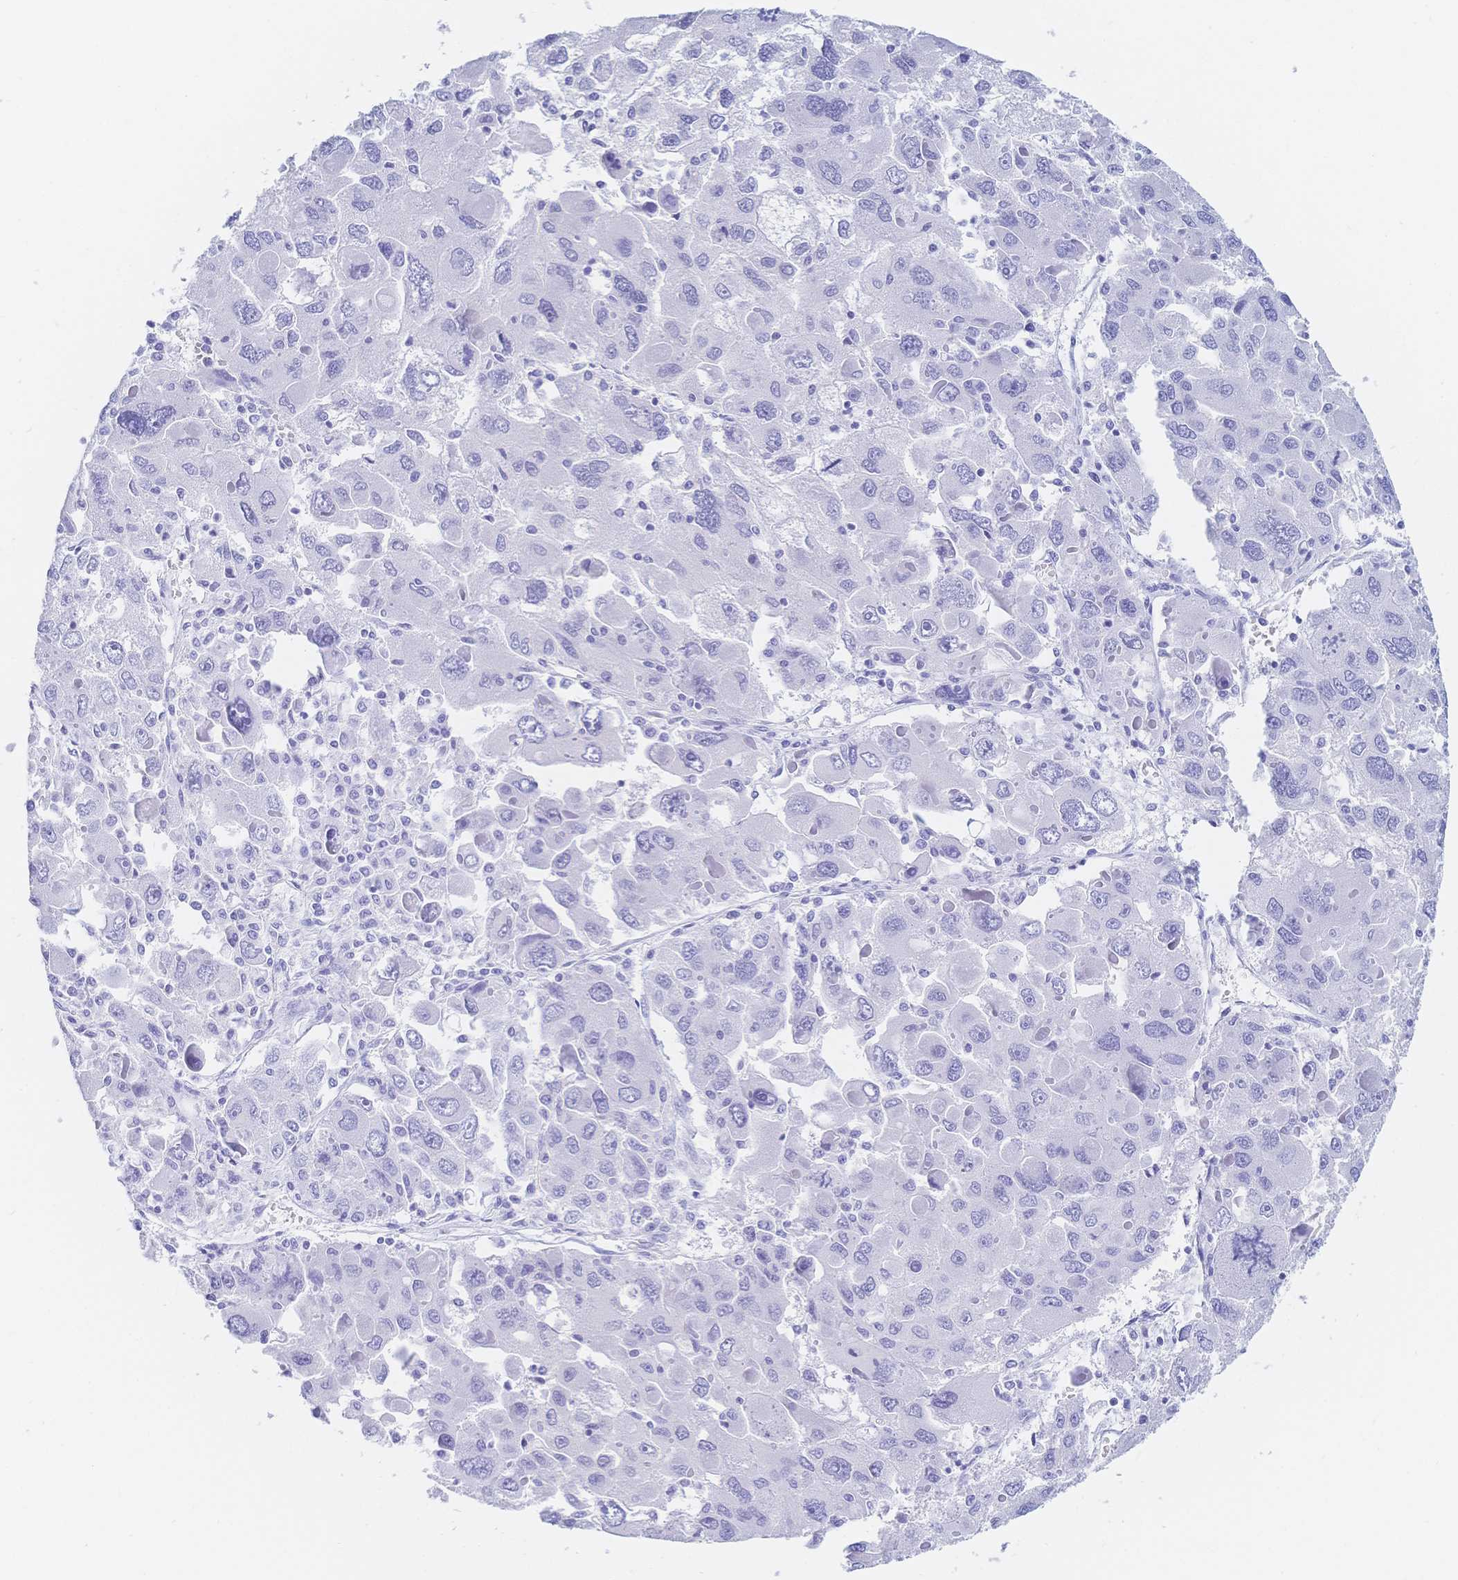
{"staining": {"intensity": "negative", "quantity": "none", "location": "none"}, "tissue": "liver cancer", "cell_type": "Tumor cells", "image_type": "cancer", "snomed": [{"axis": "morphology", "description": "Carcinoma, Hepatocellular, NOS"}, {"axis": "topography", "description": "Liver"}], "caption": "Tumor cells show no significant positivity in liver cancer.", "gene": "MEP1B", "patient": {"sex": "female", "age": 41}}